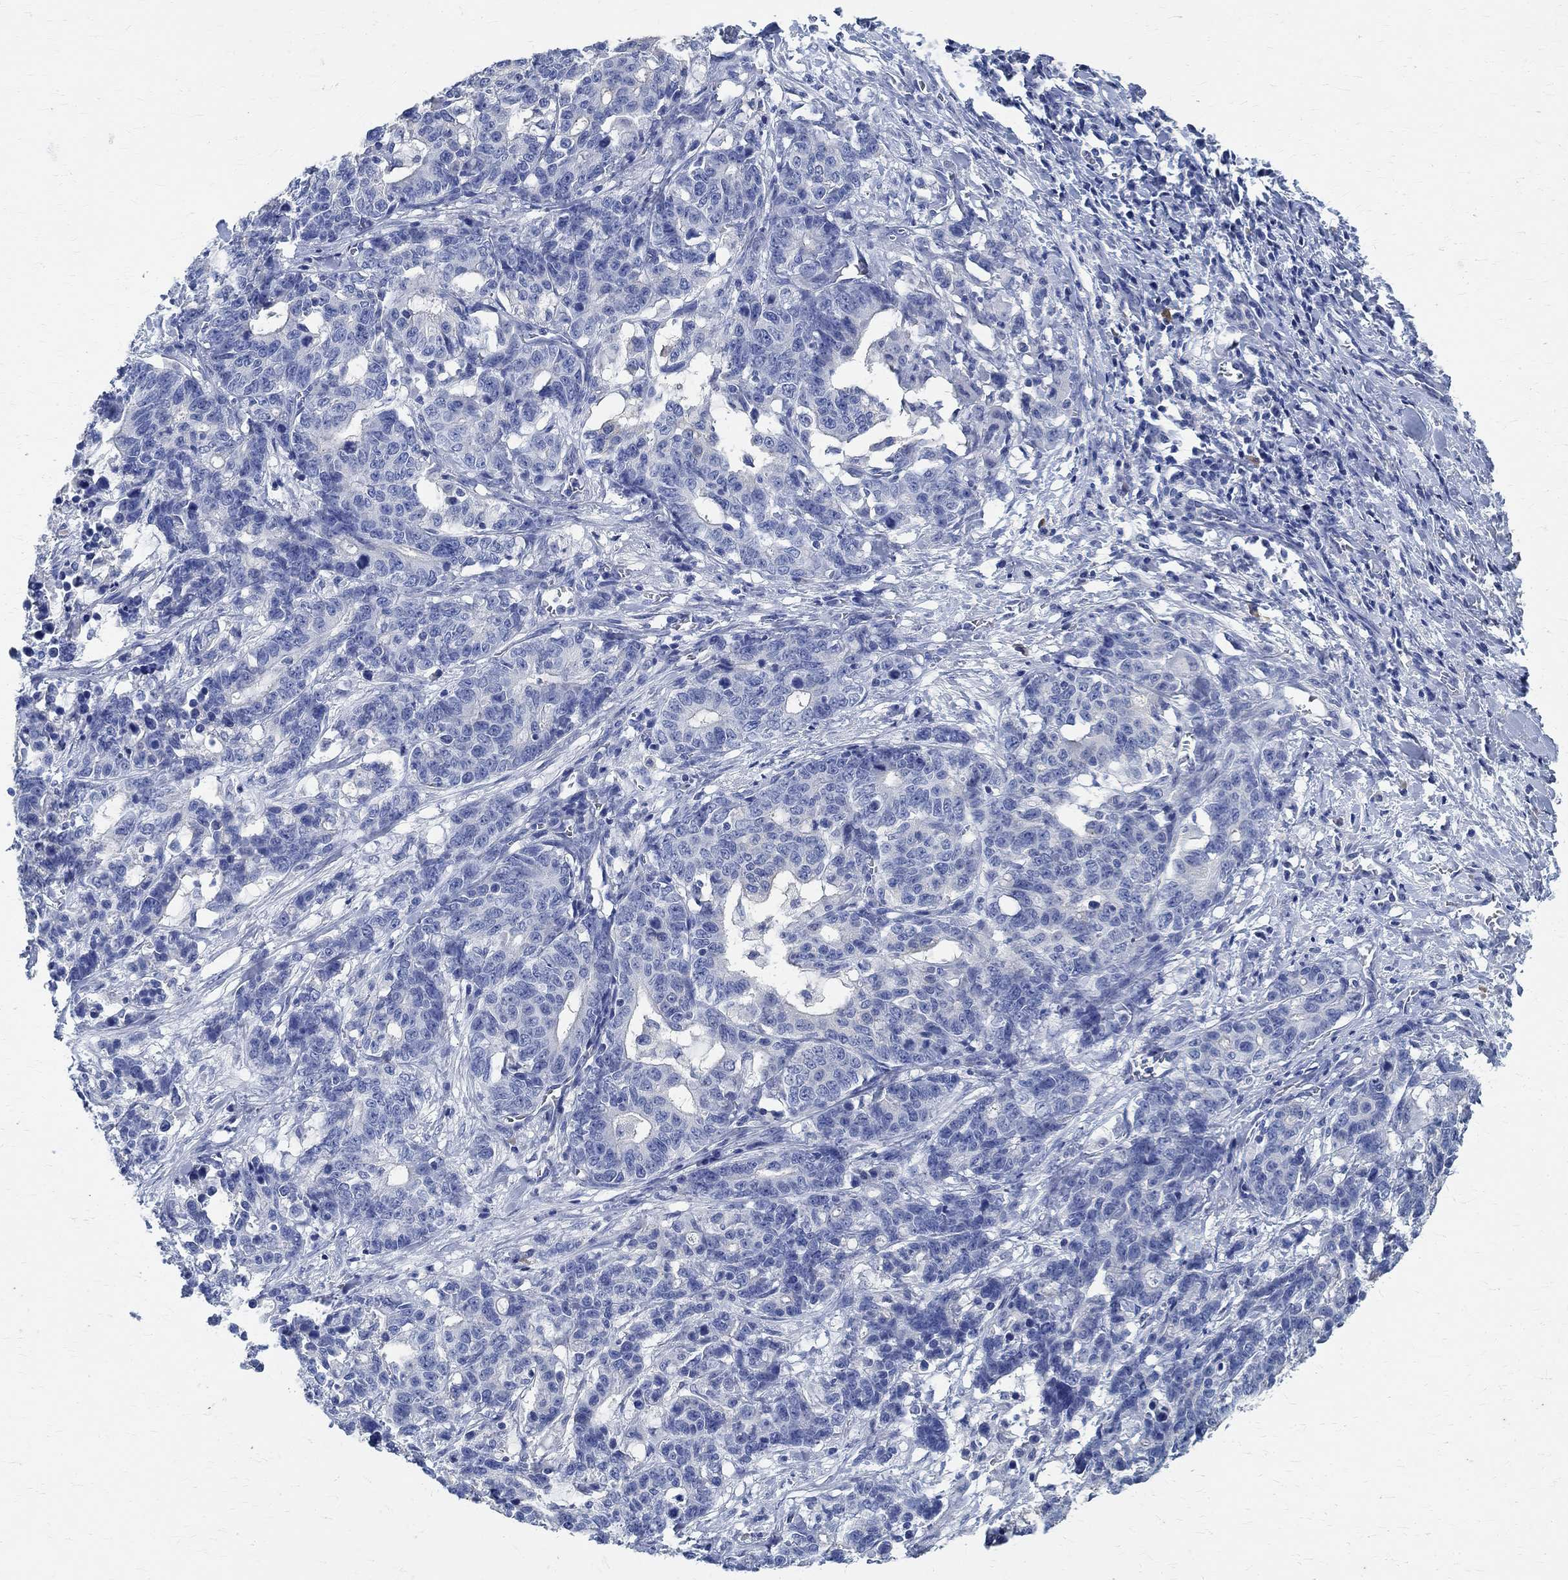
{"staining": {"intensity": "negative", "quantity": "none", "location": "none"}, "tissue": "stomach cancer", "cell_type": "Tumor cells", "image_type": "cancer", "snomed": [{"axis": "morphology", "description": "Normal tissue, NOS"}, {"axis": "morphology", "description": "Adenocarcinoma, NOS"}, {"axis": "topography", "description": "Stomach"}], "caption": "High magnification brightfield microscopy of stomach cancer stained with DAB (brown) and counterstained with hematoxylin (blue): tumor cells show no significant positivity.", "gene": "PRX", "patient": {"sex": "female", "age": 64}}